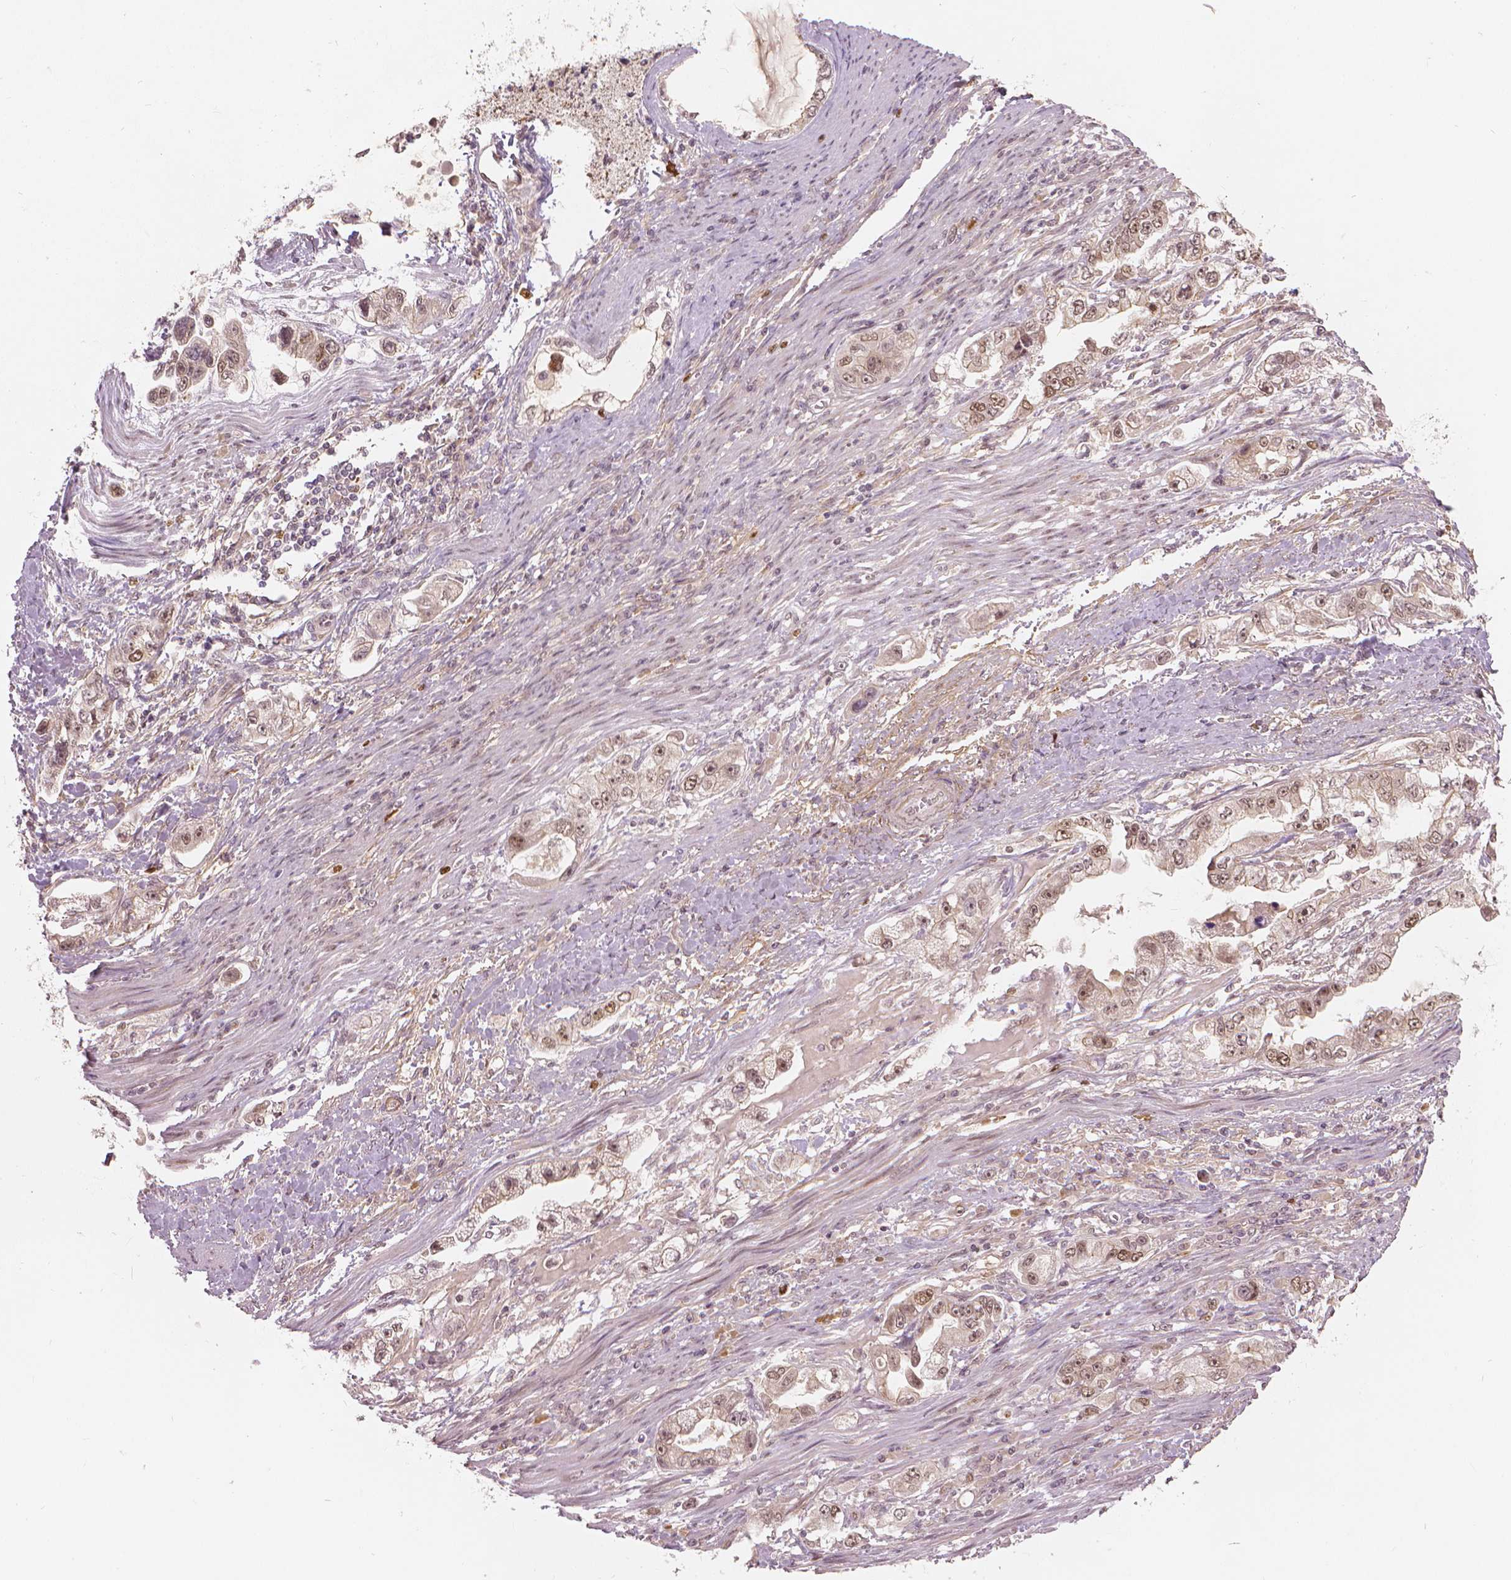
{"staining": {"intensity": "moderate", "quantity": "25%-75%", "location": "nuclear"}, "tissue": "stomach cancer", "cell_type": "Tumor cells", "image_type": "cancer", "snomed": [{"axis": "morphology", "description": "Adenocarcinoma, NOS"}, {"axis": "topography", "description": "Stomach, lower"}], "caption": "Protein analysis of stomach cancer tissue demonstrates moderate nuclear expression in about 25%-75% of tumor cells.", "gene": "NSD2", "patient": {"sex": "female", "age": 93}}